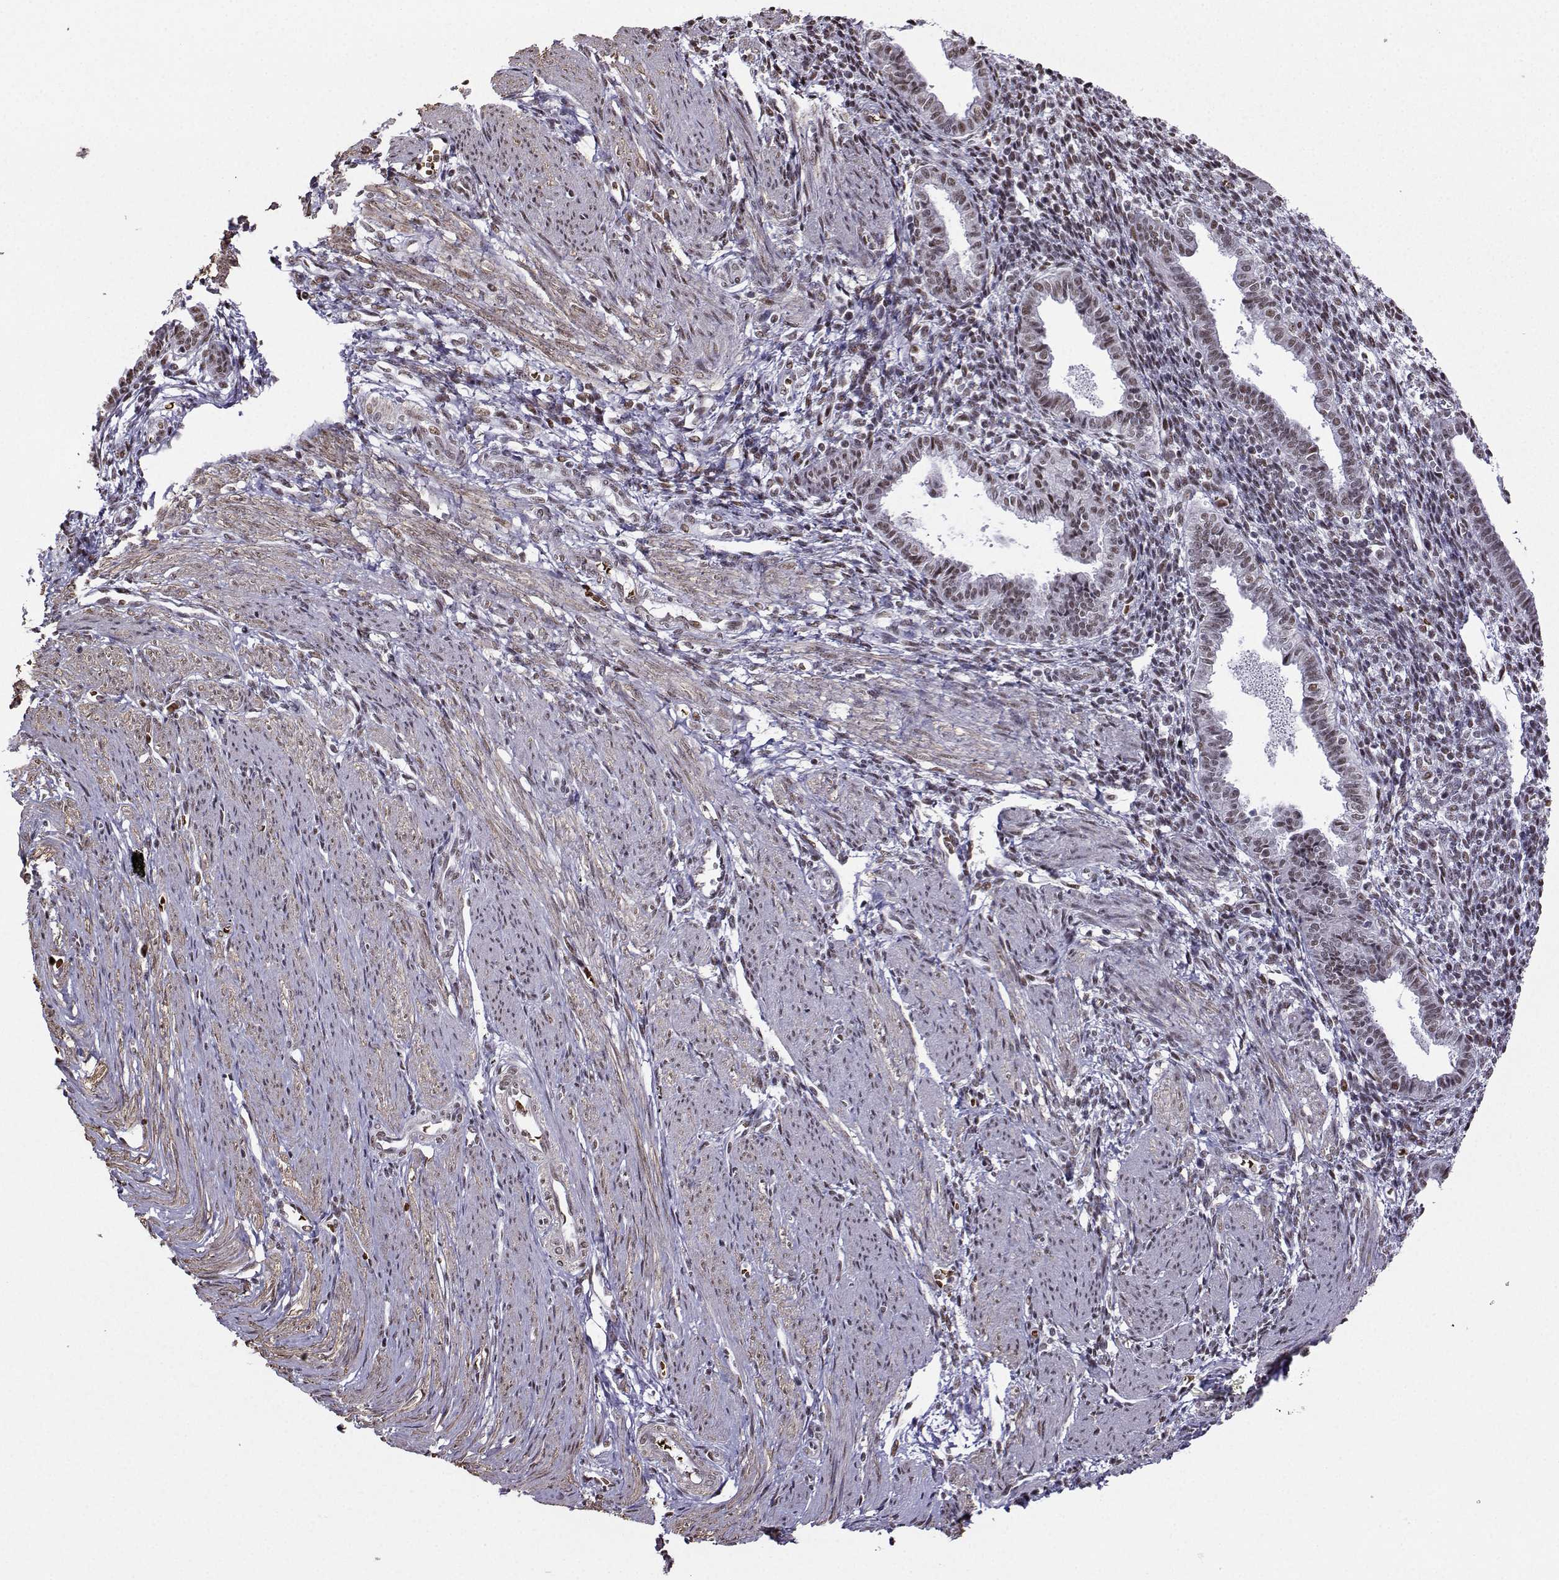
{"staining": {"intensity": "moderate", "quantity": "25%-75%", "location": "nuclear"}, "tissue": "endometrium", "cell_type": "Cells in endometrial stroma", "image_type": "normal", "snomed": [{"axis": "morphology", "description": "Normal tissue, NOS"}, {"axis": "topography", "description": "Endometrium"}], "caption": "Moderate nuclear protein positivity is appreciated in about 25%-75% of cells in endometrial stroma in endometrium. (IHC, brightfield microscopy, high magnification).", "gene": "CCNK", "patient": {"sex": "female", "age": 37}}